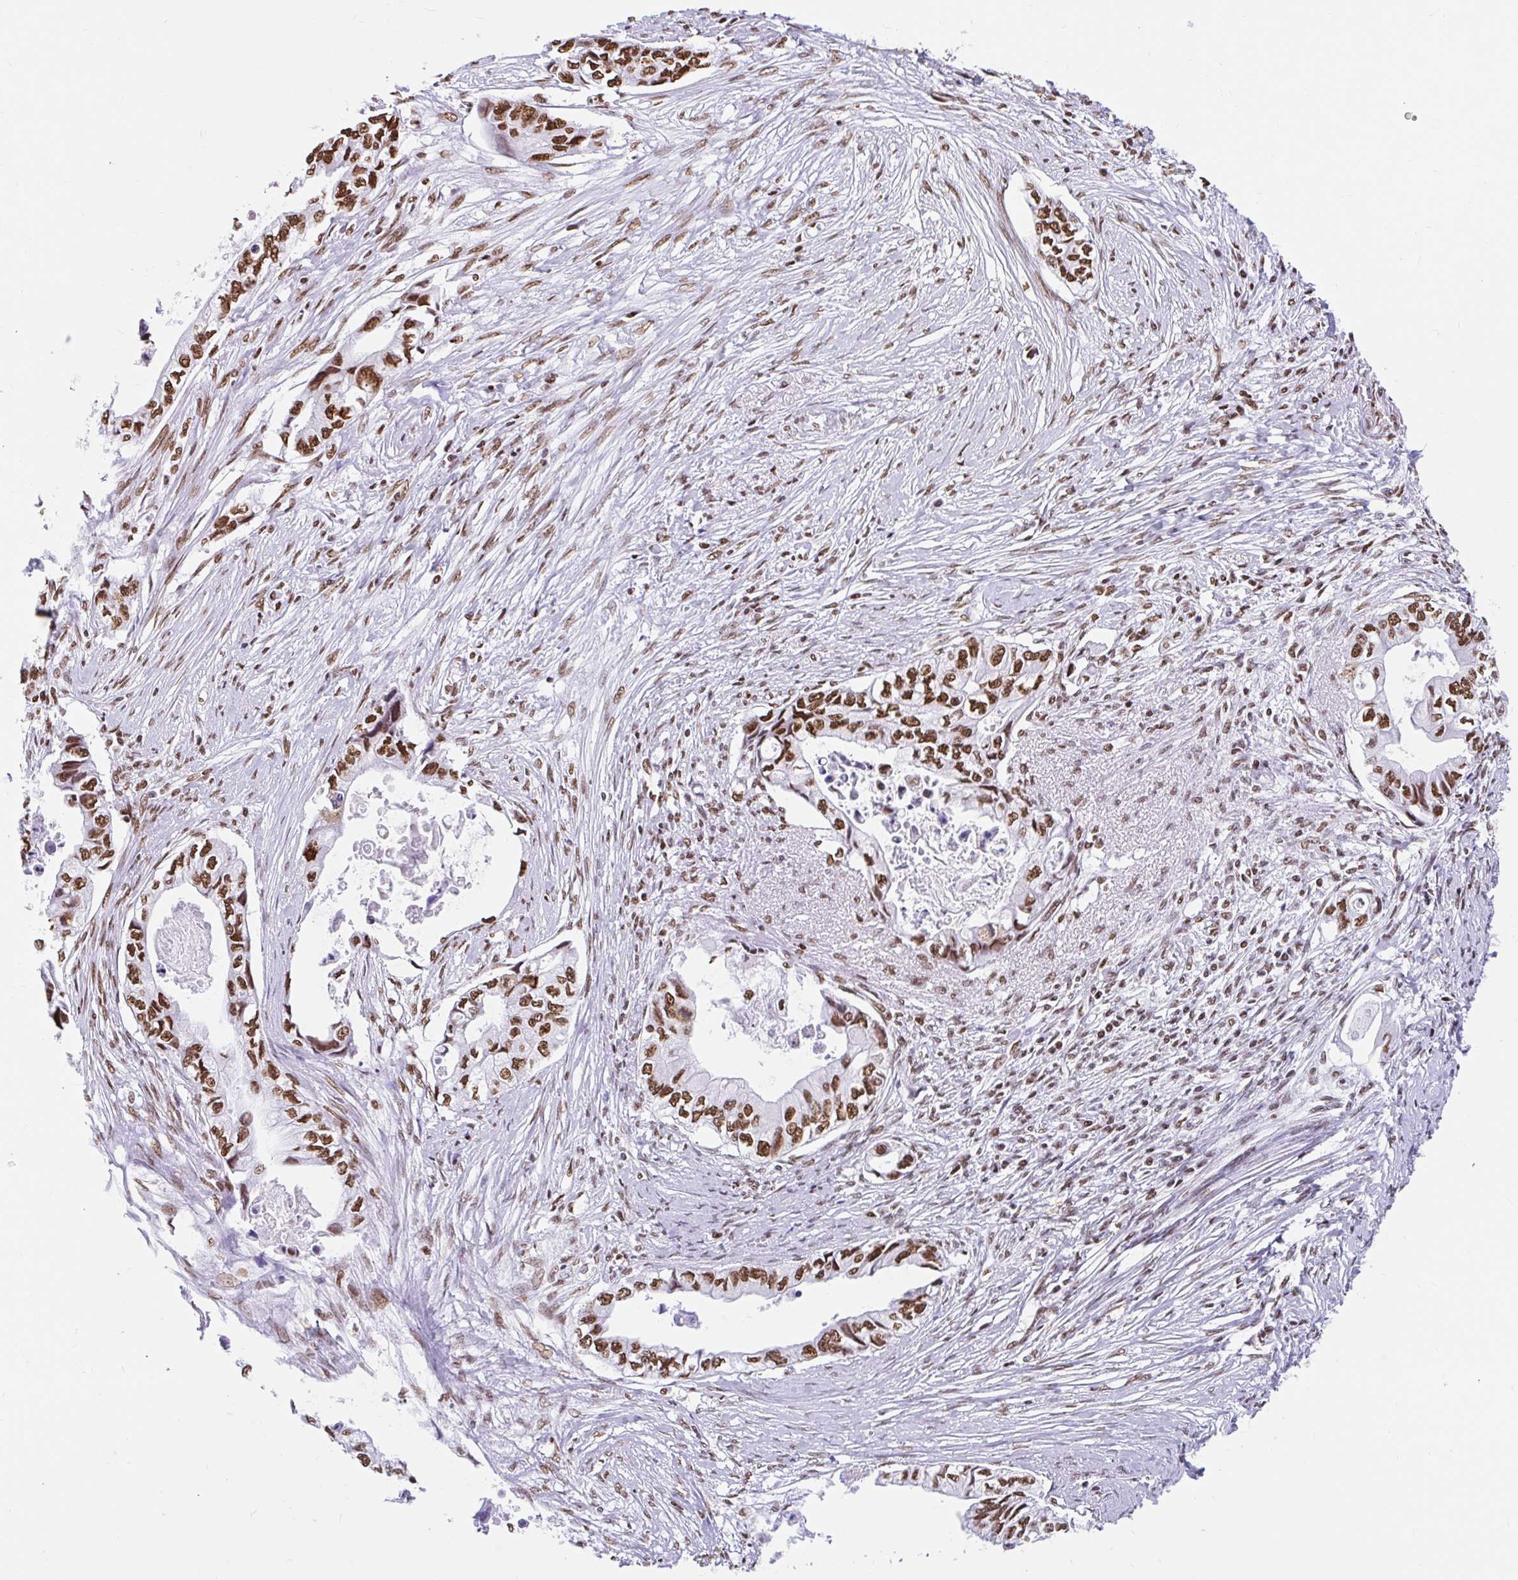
{"staining": {"intensity": "strong", "quantity": ">75%", "location": "nuclear"}, "tissue": "pancreatic cancer", "cell_type": "Tumor cells", "image_type": "cancer", "snomed": [{"axis": "morphology", "description": "Adenocarcinoma, NOS"}, {"axis": "topography", "description": "Pancreas"}], "caption": "Immunohistochemical staining of pancreatic adenocarcinoma demonstrates strong nuclear protein positivity in approximately >75% of tumor cells.", "gene": "KHDRBS1", "patient": {"sex": "male", "age": 66}}